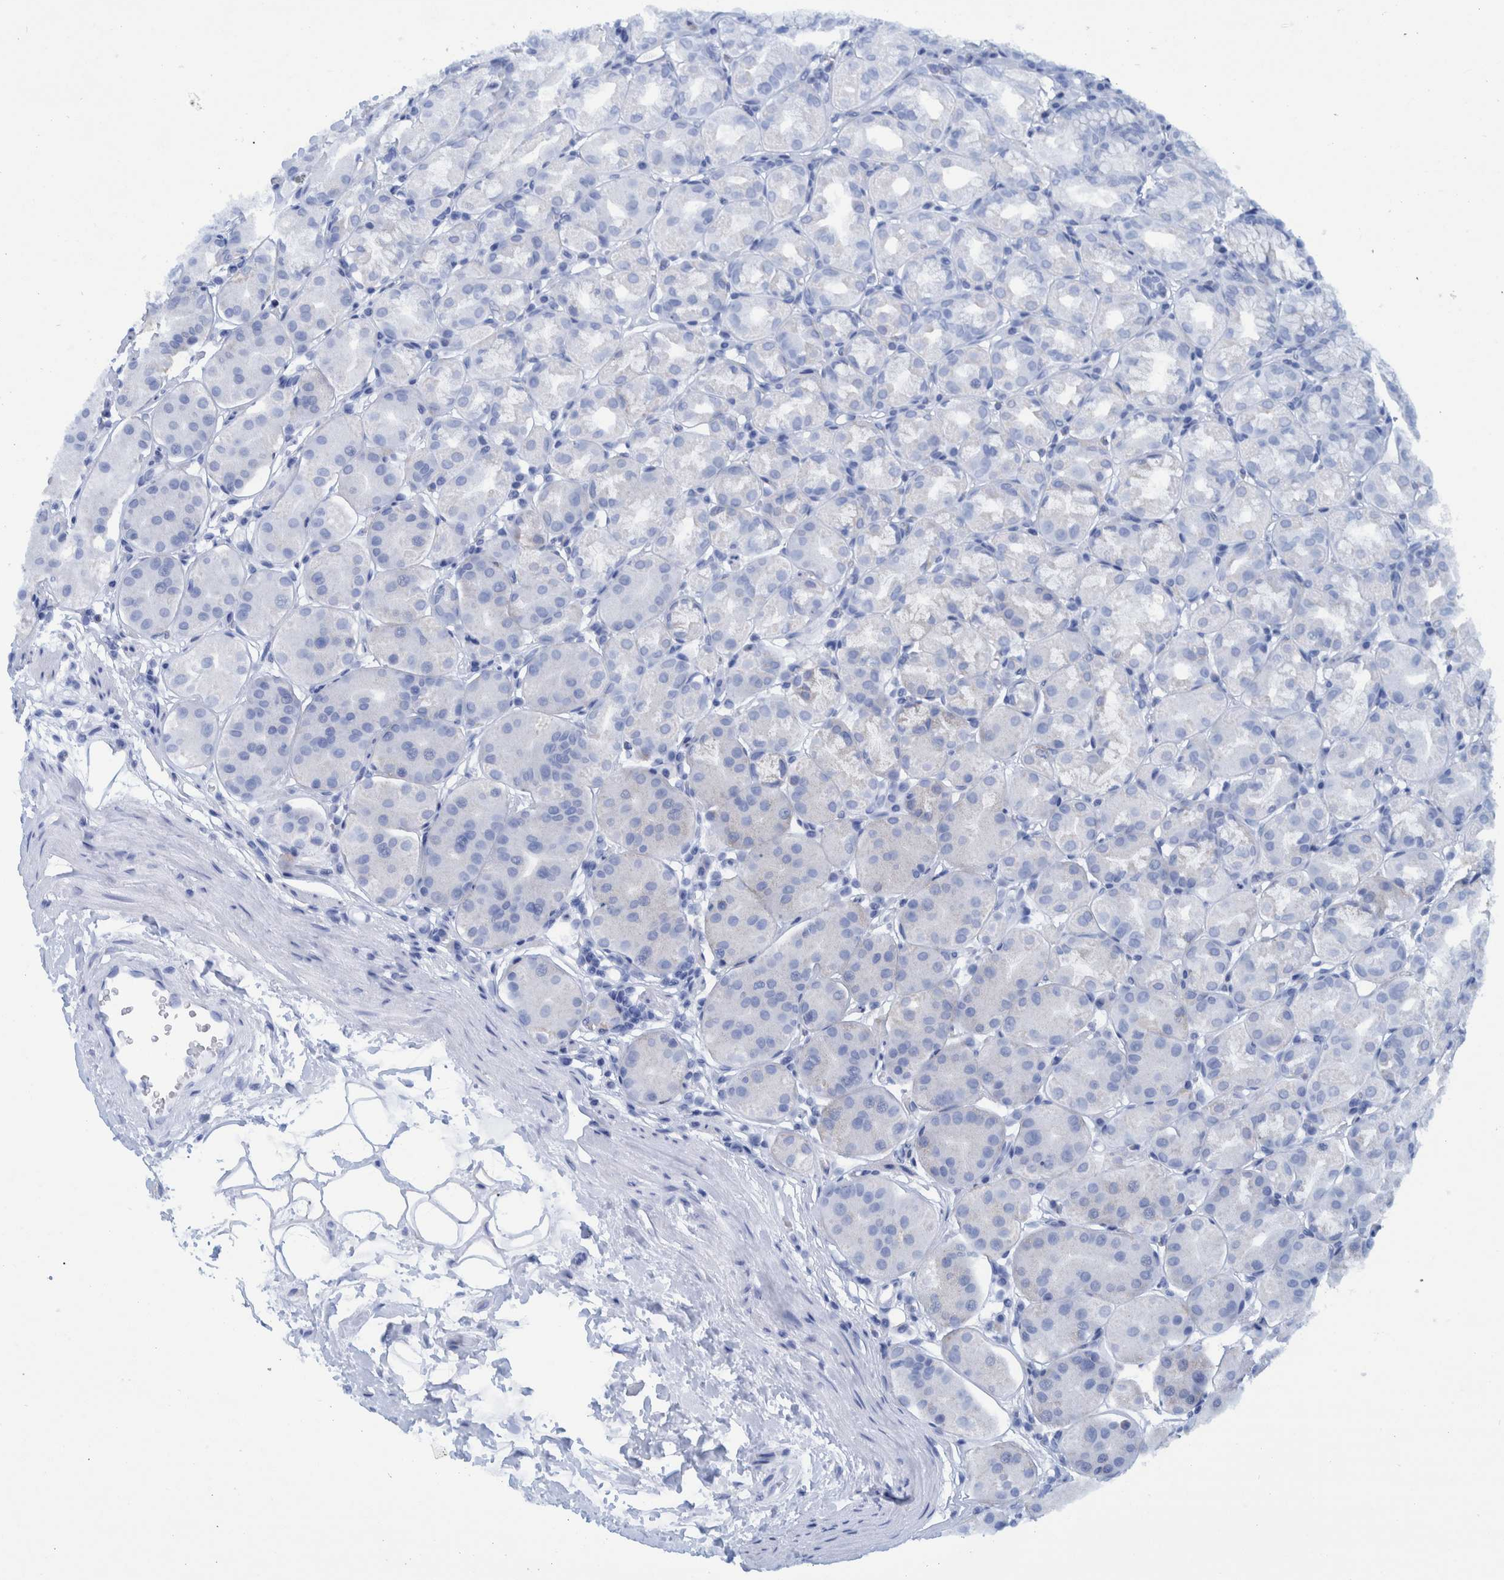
{"staining": {"intensity": "negative", "quantity": "none", "location": "none"}, "tissue": "stomach", "cell_type": "Glandular cells", "image_type": "normal", "snomed": [{"axis": "morphology", "description": "Normal tissue, NOS"}, {"axis": "topography", "description": "Stomach"}, {"axis": "topography", "description": "Stomach, lower"}], "caption": "Immunohistochemical staining of benign stomach displays no significant staining in glandular cells. (DAB immunohistochemistry (IHC), high magnification).", "gene": "BZW2", "patient": {"sex": "female", "age": 56}}